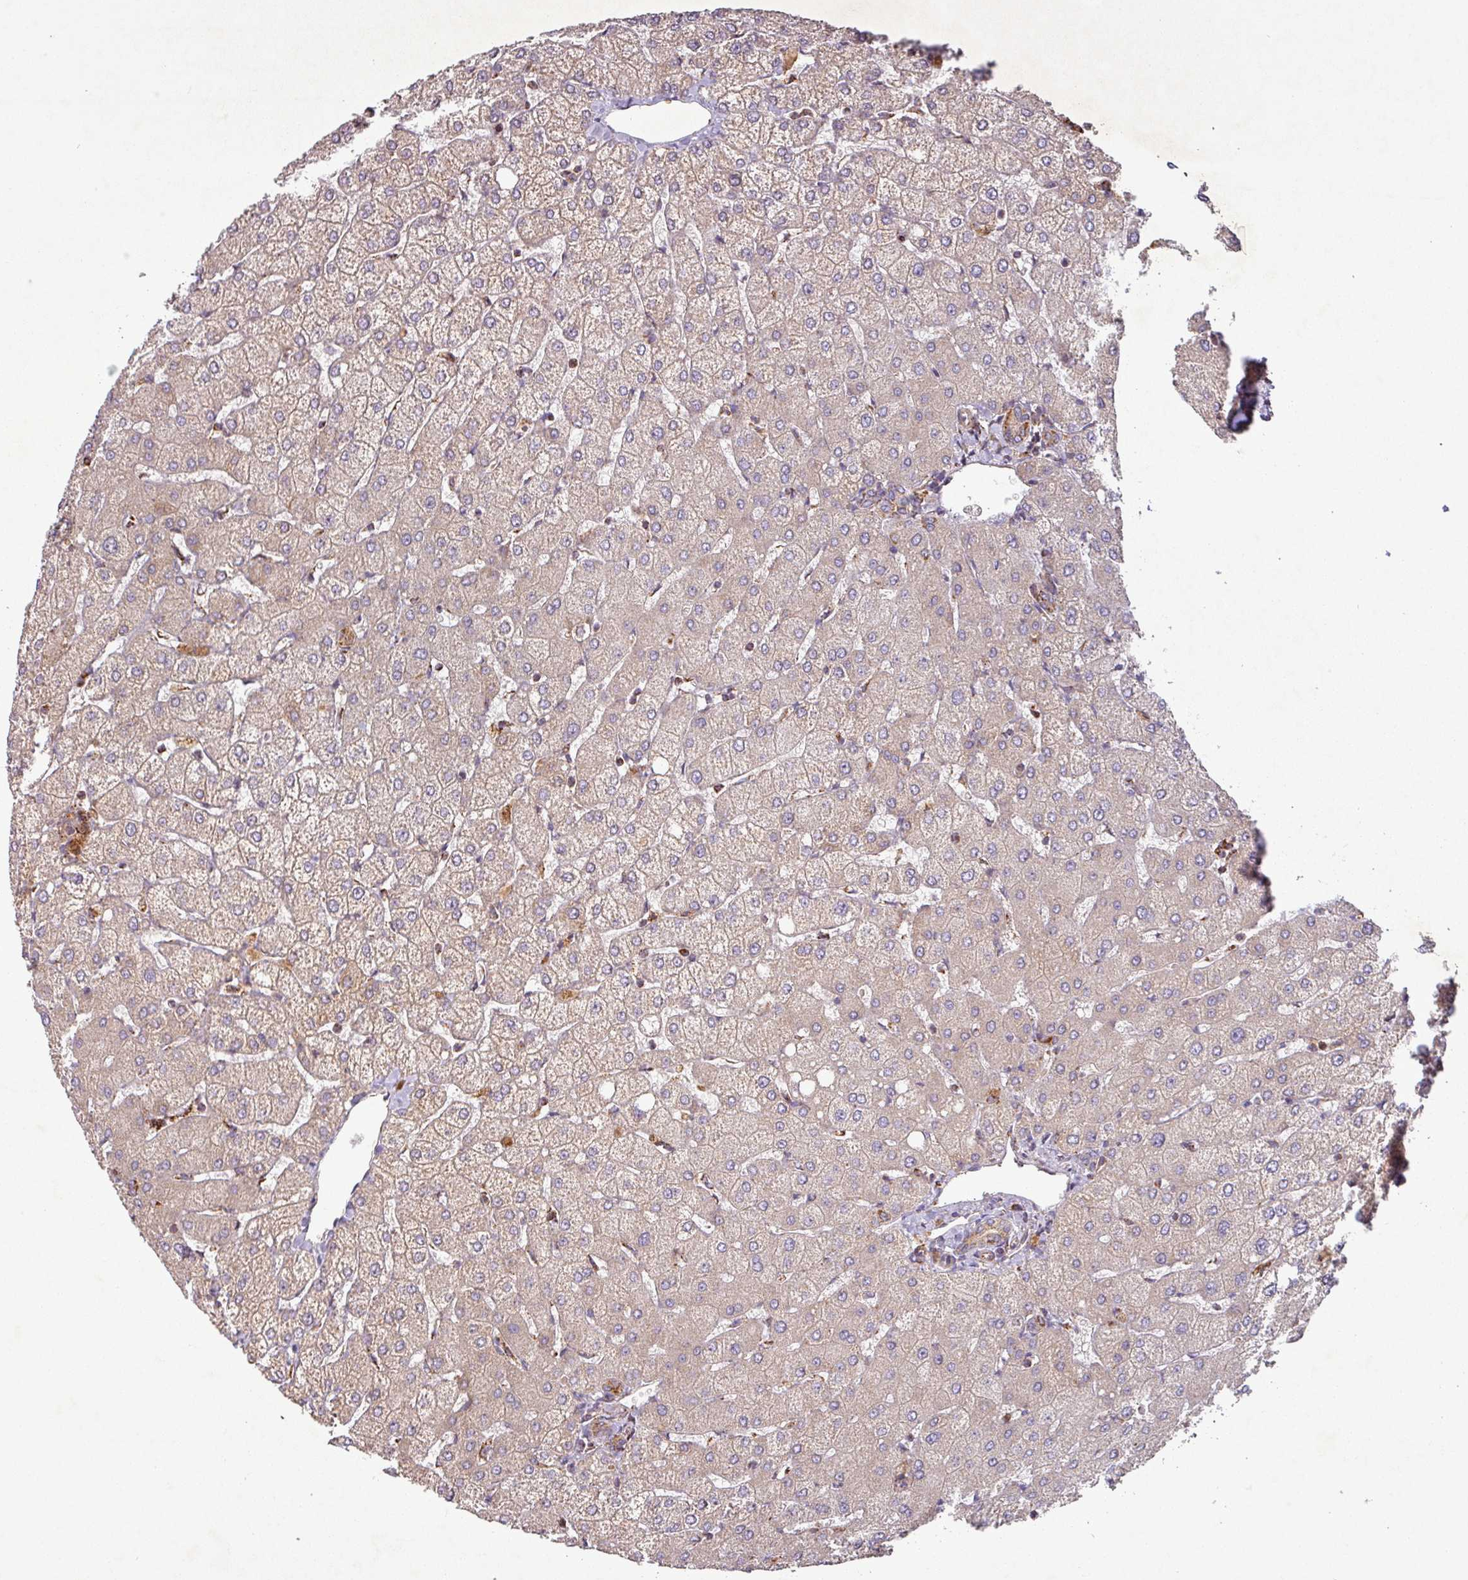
{"staining": {"intensity": "moderate", "quantity": ">75%", "location": "cytoplasmic/membranous"}, "tissue": "liver", "cell_type": "Cholangiocytes", "image_type": "normal", "snomed": [{"axis": "morphology", "description": "Normal tissue, NOS"}, {"axis": "topography", "description": "Liver"}], "caption": "There is medium levels of moderate cytoplasmic/membranous staining in cholangiocytes of benign liver, as demonstrated by immunohistochemical staining (brown color).", "gene": "GPD2", "patient": {"sex": "female", "age": 54}}